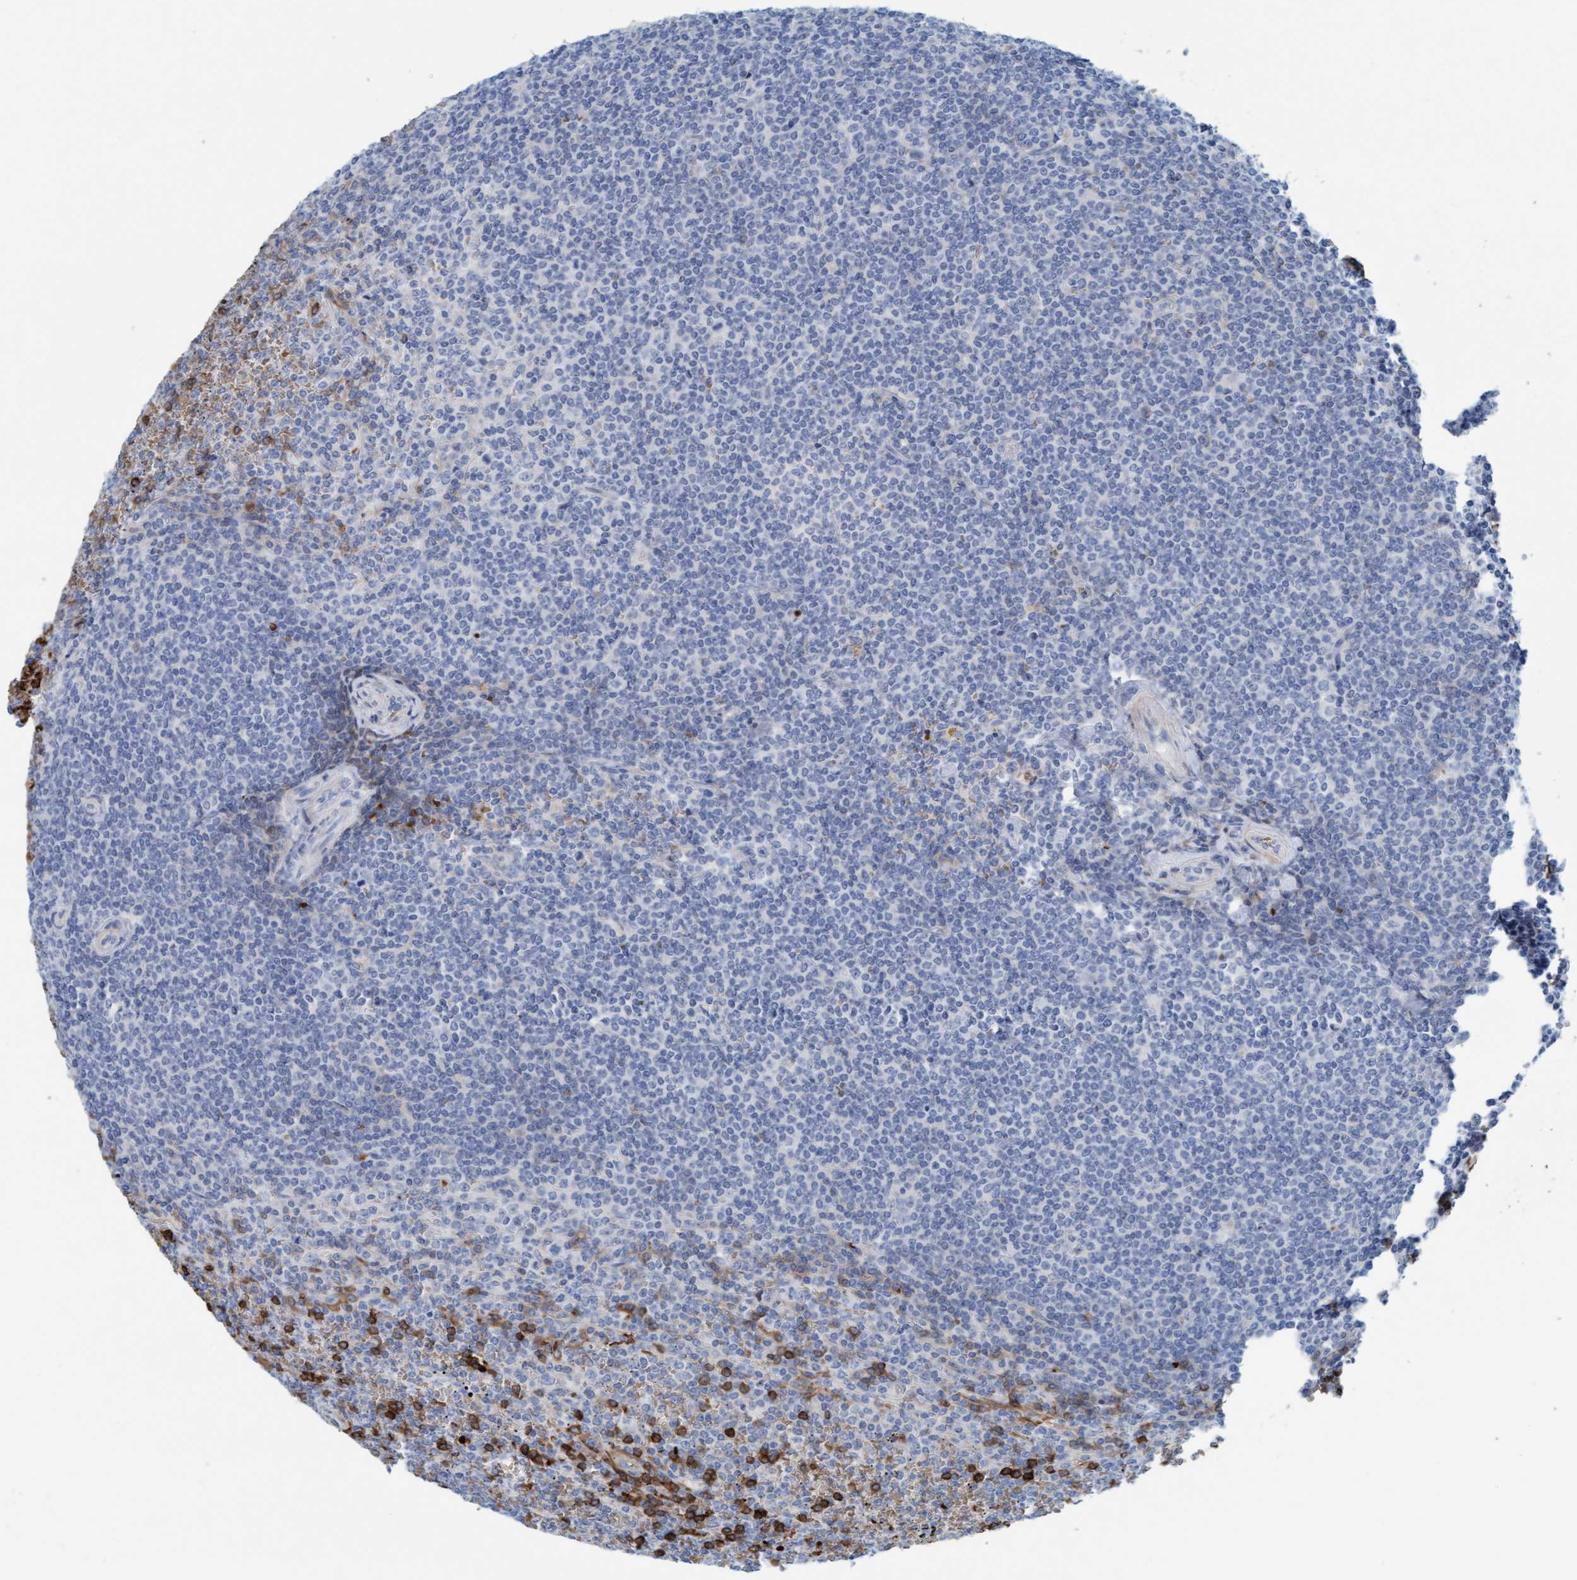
{"staining": {"intensity": "strong", "quantity": "25%-75%", "location": "cytoplasmic/membranous"}, "tissue": "lymphoma", "cell_type": "Tumor cells", "image_type": "cancer", "snomed": [{"axis": "morphology", "description": "Malignant lymphoma, non-Hodgkin's type, Low grade"}, {"axis": "topography", "description": "Spleen"}], "caption": "Protein analysis of low-grade malignant lymphoma, non-Hodgkin's type tissue exhibits strong cytoplasmic/membranous expression in about 25%-75% of tumor cells. (DAB (3,3'-diaminobenzidine) IHC, brown staining for protein, blue staining for nuclei).", "gene": "P2RX5", "patient": {"sex": "female", "age": 19}}